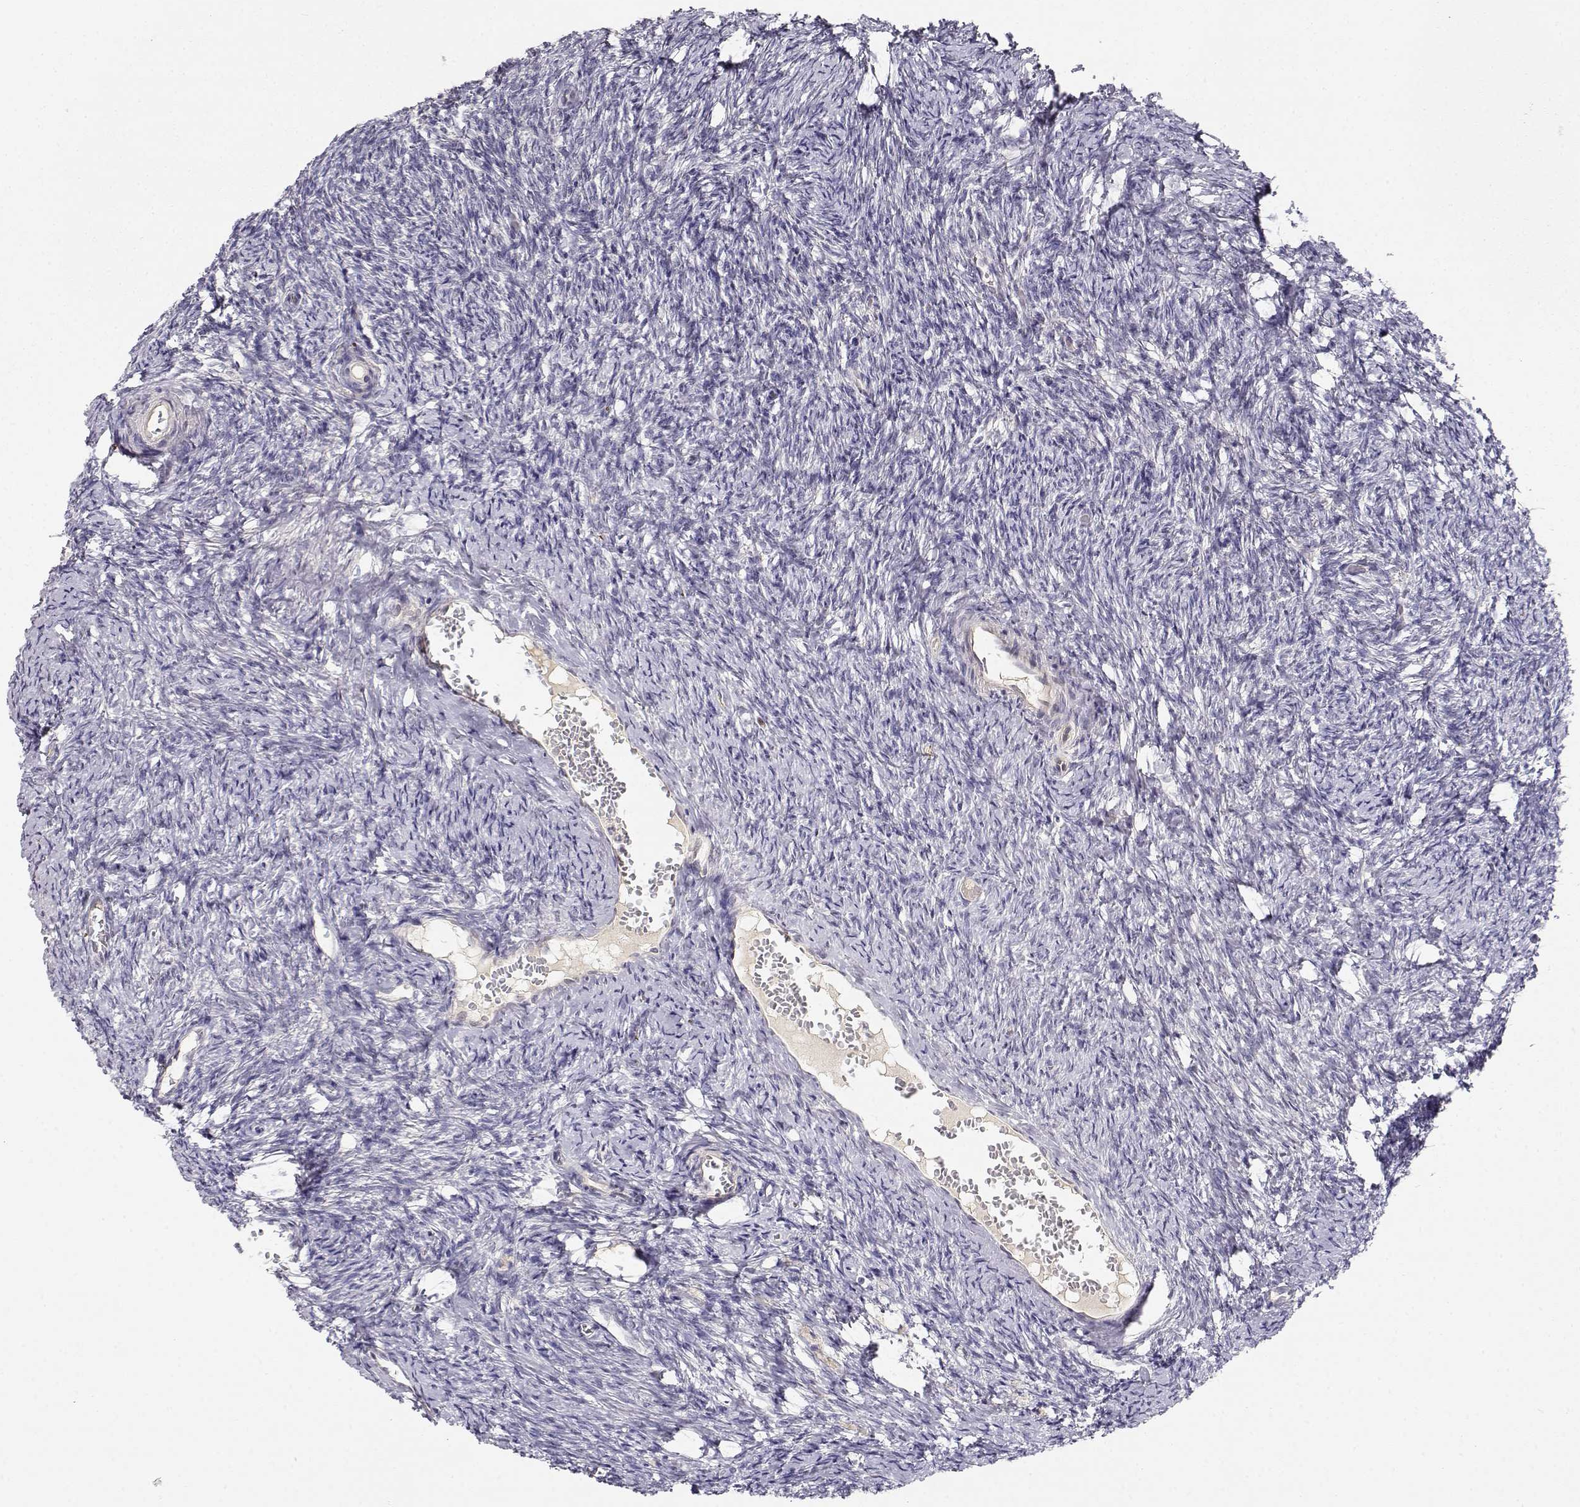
{"staining": {"intensity": "negative", "quantity": "none", "location": "none"}, "tissue": "ovary", "cell_type": "Follicle cells", "image_type": "normal", "snomed": [{"axis": "morphology", "description": "Normal tissue, NOS"}, {"axis": "topography", "description": "Ovary"}], "caption": "This micrograph is of benign ovary stained with IHC to label a protein in brown with the nuclei are counter-stained blue. There is no positivity in follicle cells.", "gene": "EAF2", "patient": {"sex": "female", "age": 39}}